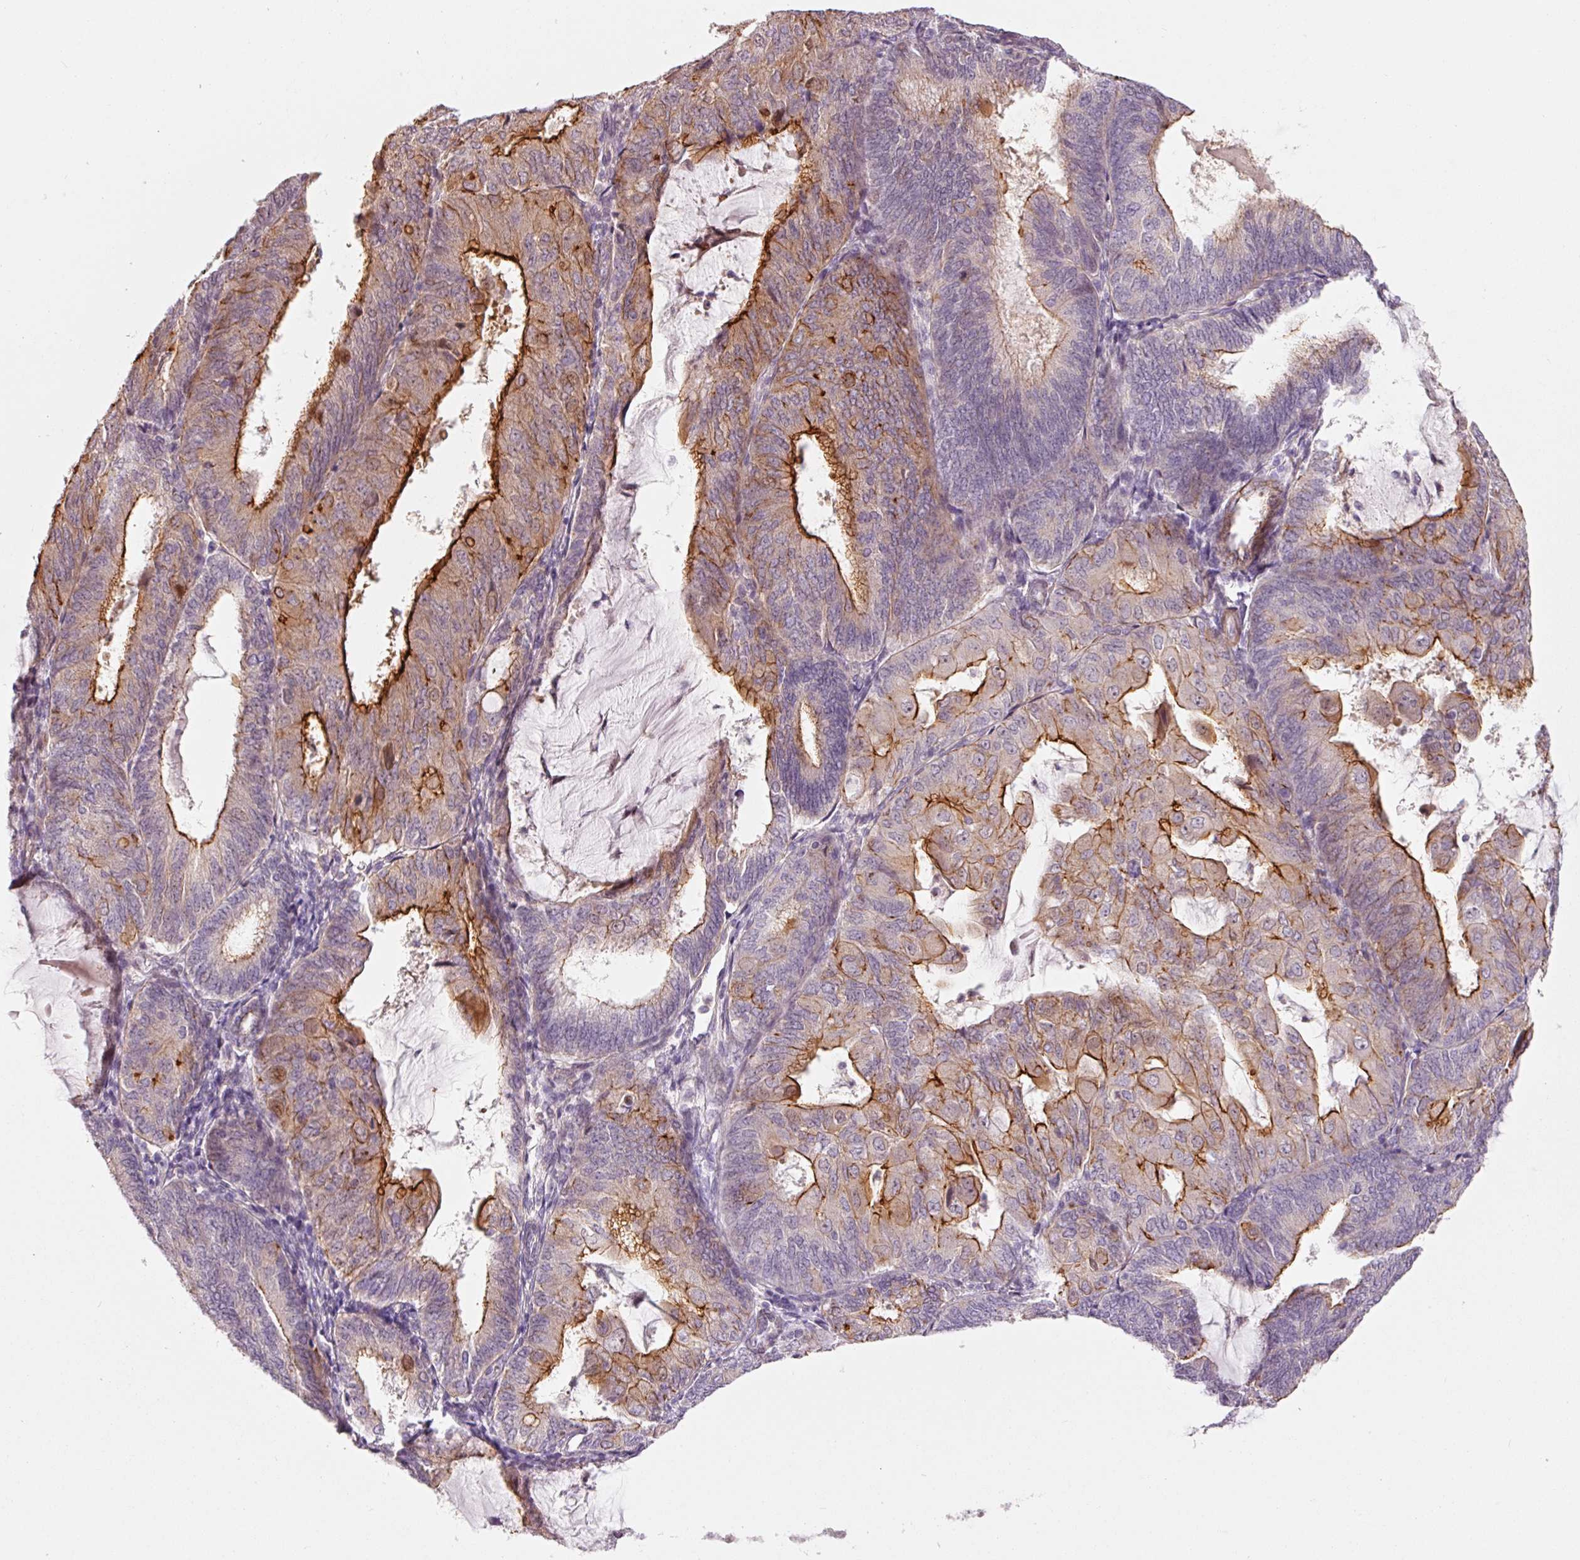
{"staining": {"intensity": "strong", "quantity": "25%-75%", "location": "cytoplasmic/membranous"}, "tissue": "endometrial cancer", "cell_type": "Tumor cells", "image_type": "cancer", "snomed": [{"axis": "morphology", "description": "Adenocarcinoma, NOS"}, {"axis": "topography", "description": "Endometrium"}], "caption": "Endometrial cancer (adenocarcinoma) stained for a protein (brown) displays strong cytoplasmic/membranous positive staining in approximately 25%-75% of tumor cells.", "gene": "DAPP1", "patient": {"sex": "female", "age": 81}}